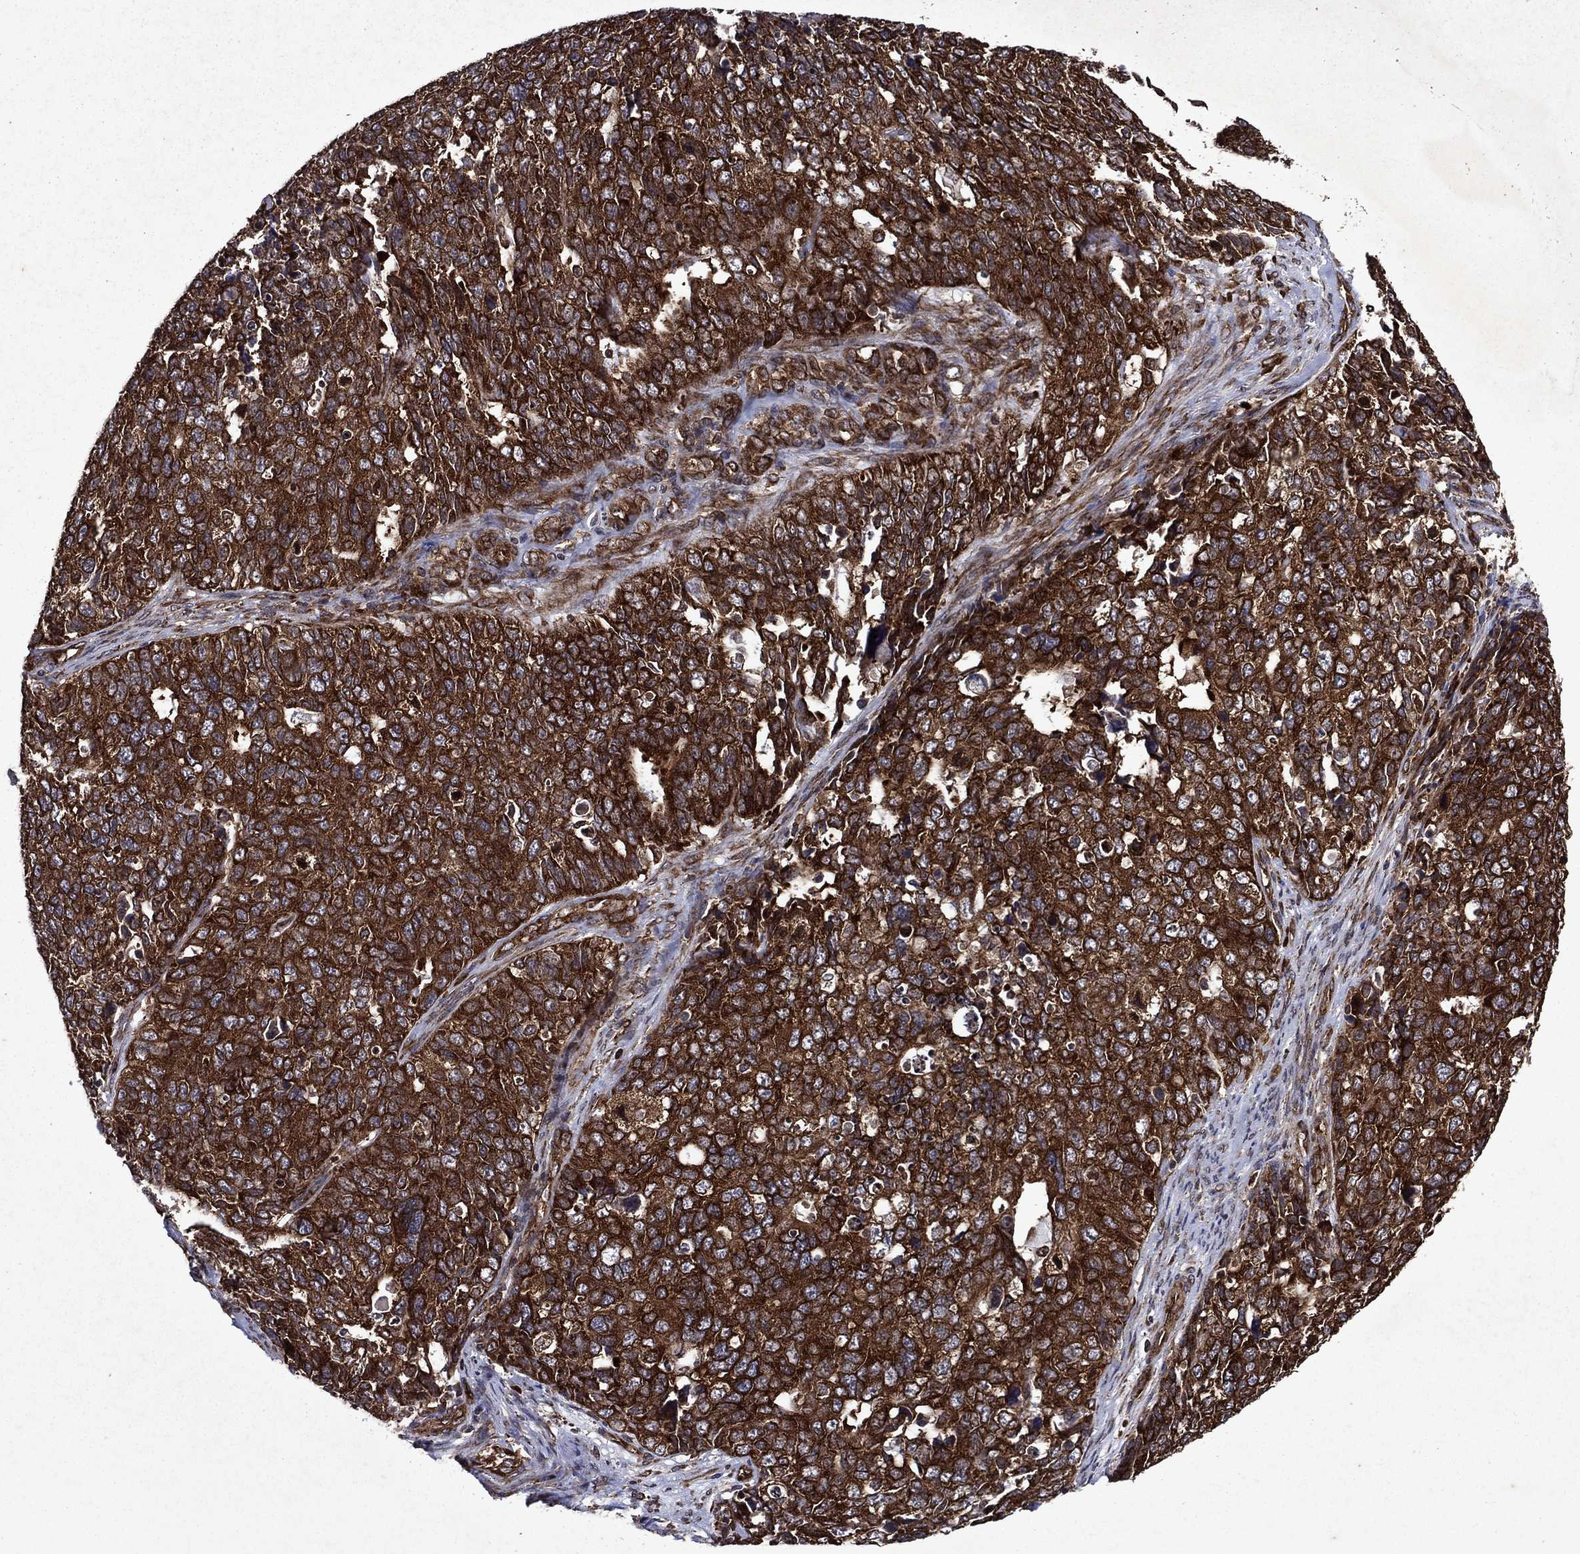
{"staining": {"intensity": "strong", "quantity": ">75%", "location": "cytoplasmic/membranous"}, "tissue": "cervical cancer", "cell_type": "Tumor cells", "image_type": "cancer", "snomed": [{"axis": "morphology", "description": "Squamous cell carcinoma, NOS"}, {"axis": "topography", "description": "Cervix"}], "caption": "The immunohistochemical stain labels strong cytoplasmic/membranous expression in tumor cells of cervical squamous cell carcinoma tissue.", "gene": "EIF2B4", "patient": {"sex": "female", "age": 63}}